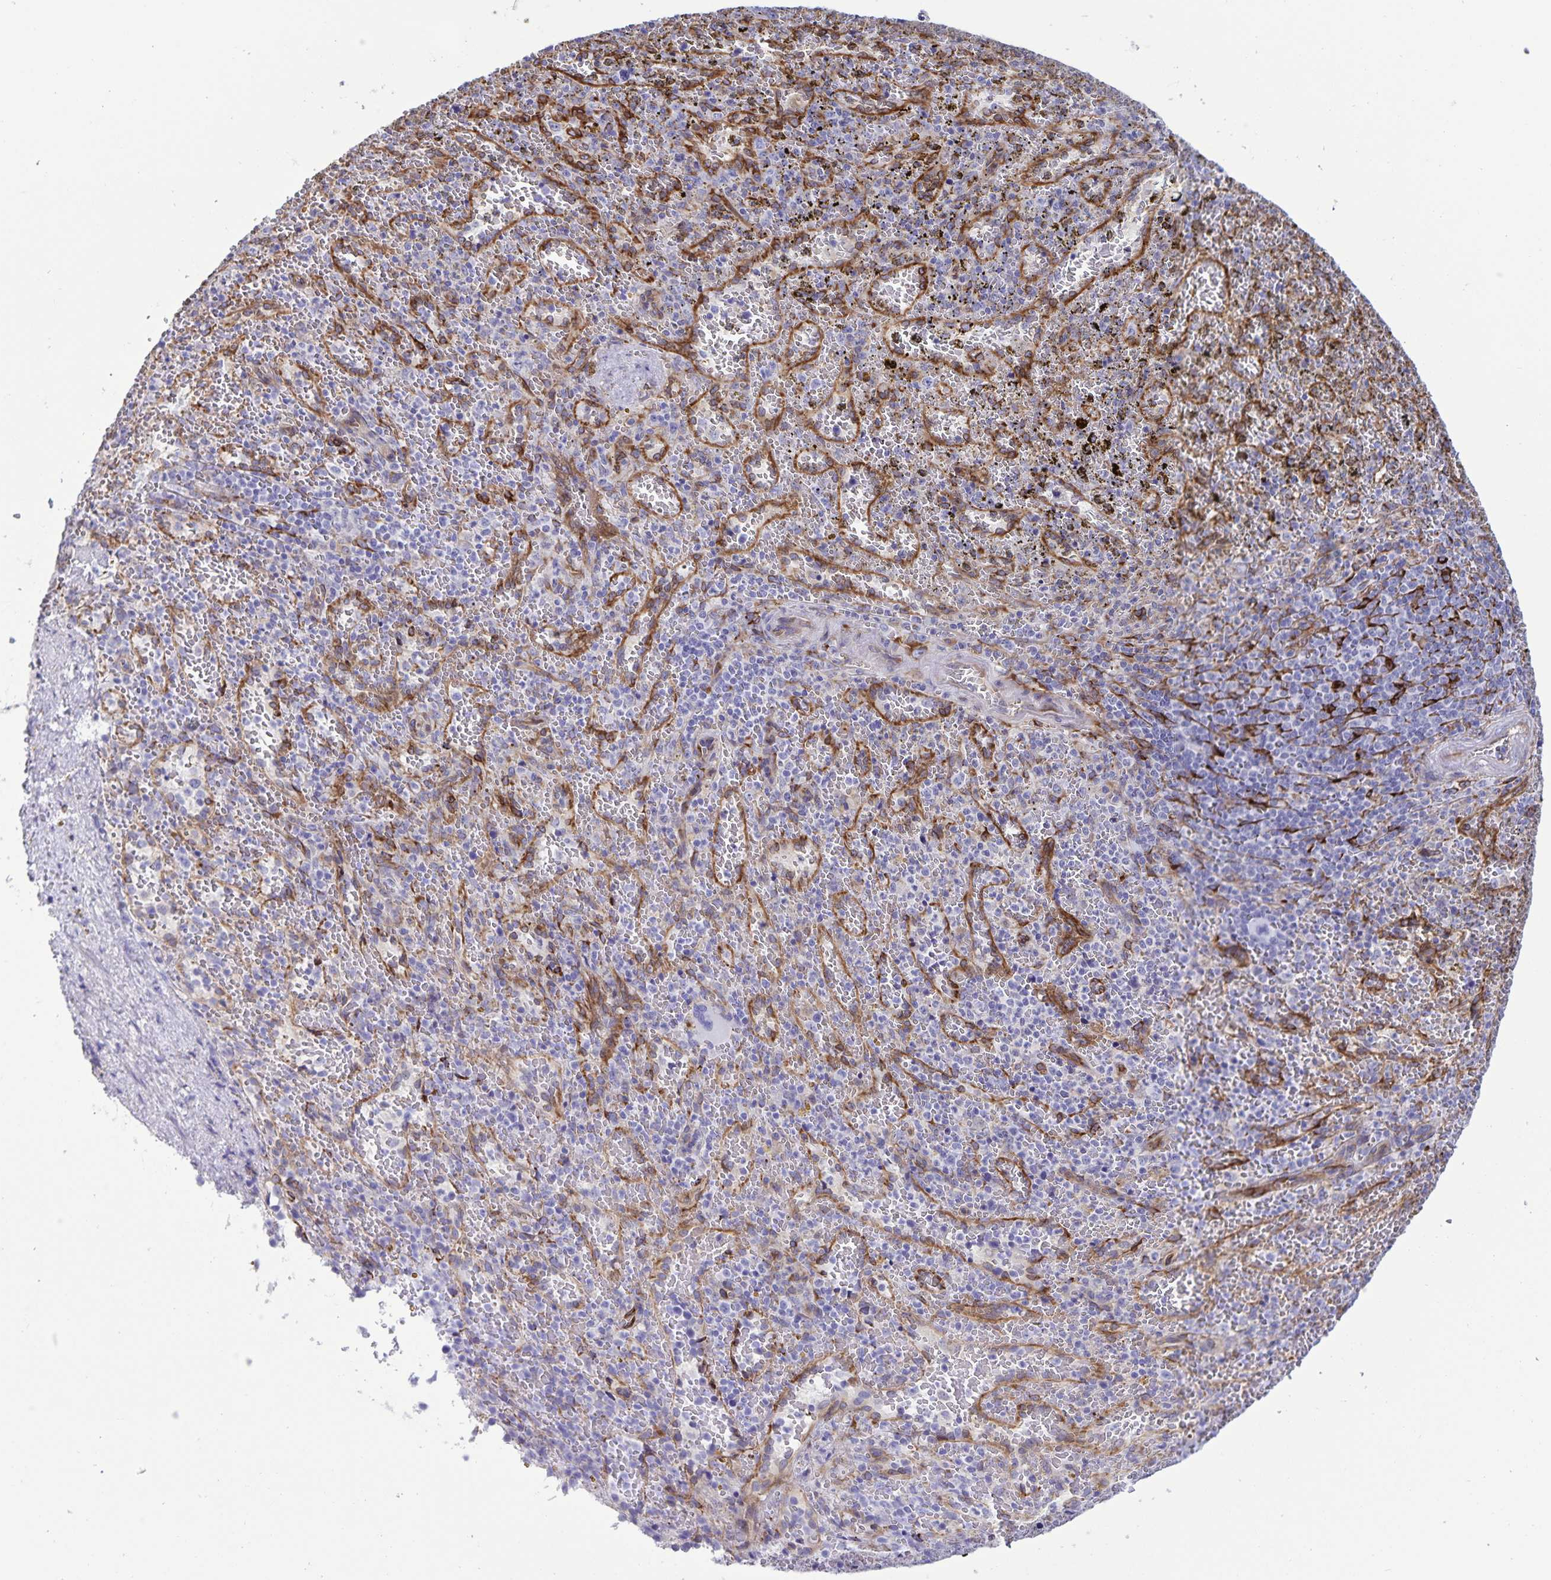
{"staining": {"intensity": "negative", "quantity": "none", "location": "none"}, "tissue": "spleen", "cell_type": "Cells in red pulp", "image_type": "normal", "snomed": [{"axis": "morphology", "description": "Normal tissue, NOS"}, {"axis": "topography", "description": "Spleen"}], "caption": "Immunohistochemistry histopathology image of normal human spleen stained for a protein (brown), which shows no staining in cells in red pulp. Brightfield microscopy of immunohistochemistry (IHC) stained with DAB (3,3'-diaminobenzidine) (brown) and hematoxylin (blue), captured at high magnification.", "gene": "RCN1", "patient": {"sex": "female", "age": 50}}